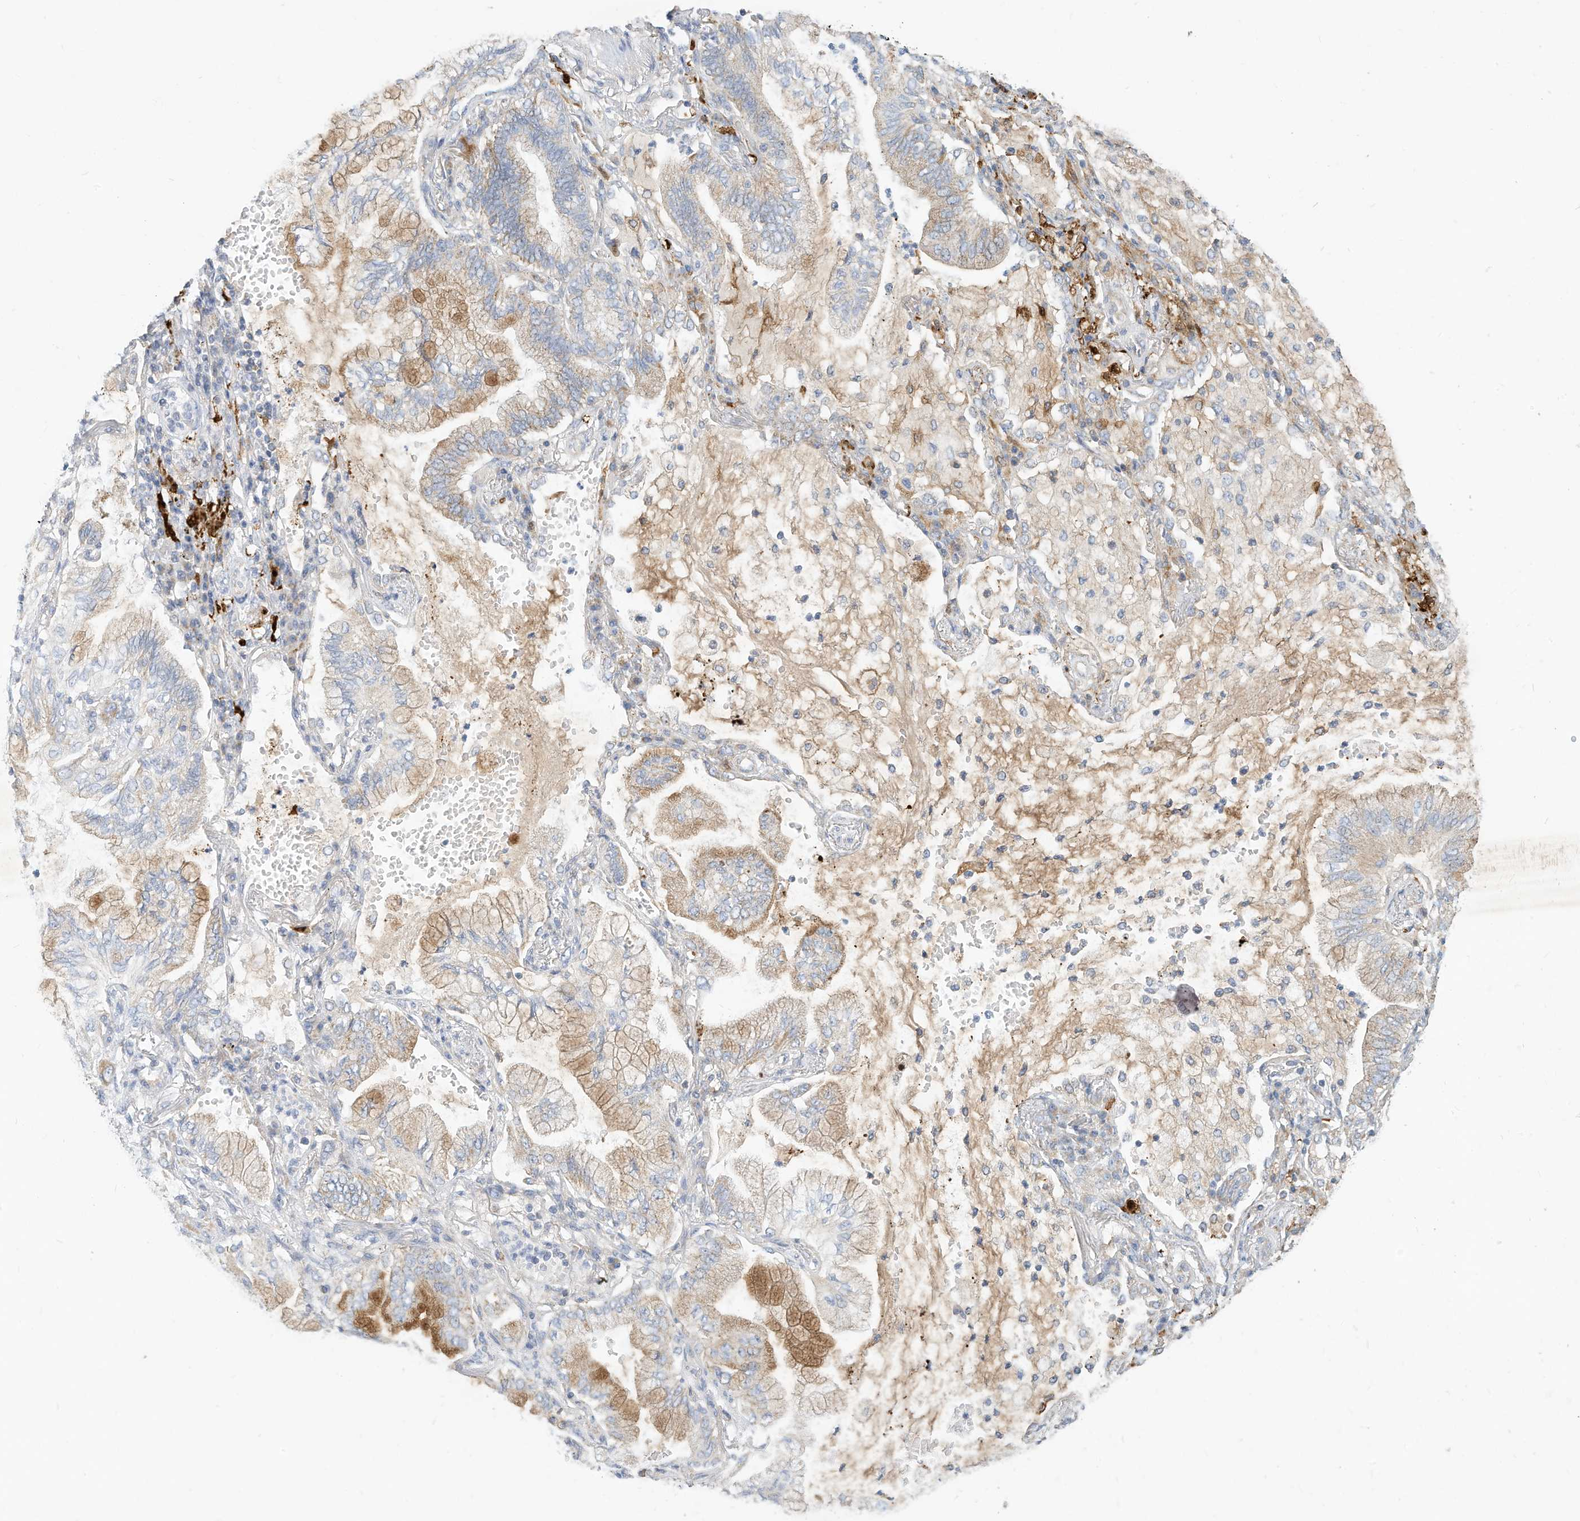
{"staining": {"intensity": "moderate", "quantity": "25%-75%", "location": "cytoplasmic/membranous"}, "tissue": "lung cancer", "cell_type": "Tumor cells", "image_type": "cancer", "snomed": [{"axis": "morphology", "description": "Adenocarcinoma, NOS"}, {"axis": "topography", "description": "Lung"}], "caption": "Immunohistochemistry (IHC) micrograph of neoplastic tissue: adenocarcinoma (lung) stained using immunohistochemistry (IHC) reveals medium levels of moderate protein expression localized specifically in the cytoplasmic/membranous of tumor cells, appearing as a cytoplasmic/membranous brown color.", "gene": "RHOH", "patient": {"sex": "female", "age": 70}}